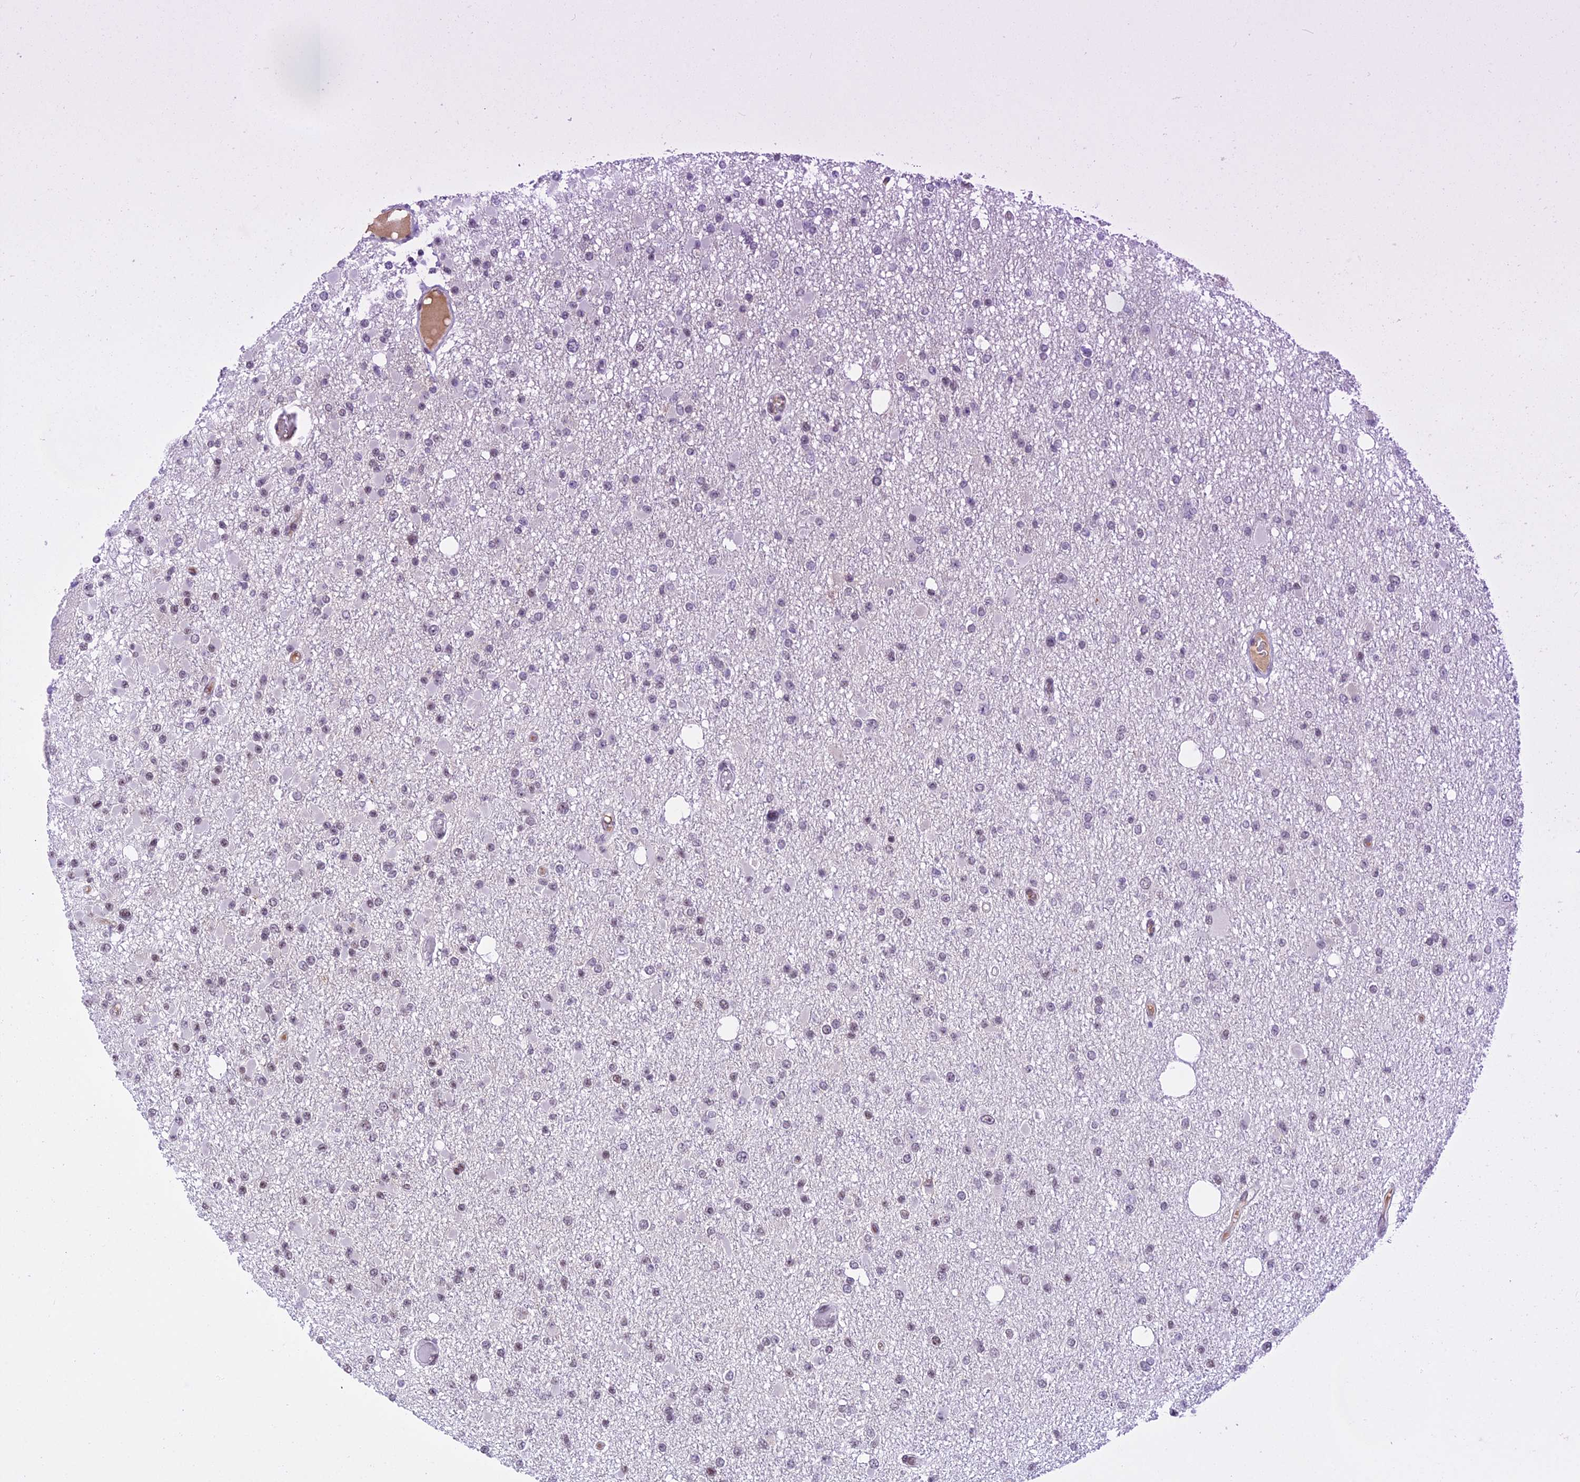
{"staining": {"intensity": "negative", "quantity": "none", "location": "none"}, "tissue": "glioma", "cell_type": "Tumor cells", "image_type": "cancer", "snomed": [{"axis": "morphology", "description": "Glioma, malignant, Low grade"}, {"axis": "topography", "description": "Brain"}], "caption": "DAB (3,3'-diaminobenzidine) immunohistochemical staining of human malignant glioma (low-grade) shows no significant expression in tumor cells.", "gene": "THAP11", "patient": {"sex": "female", "age": 22}}